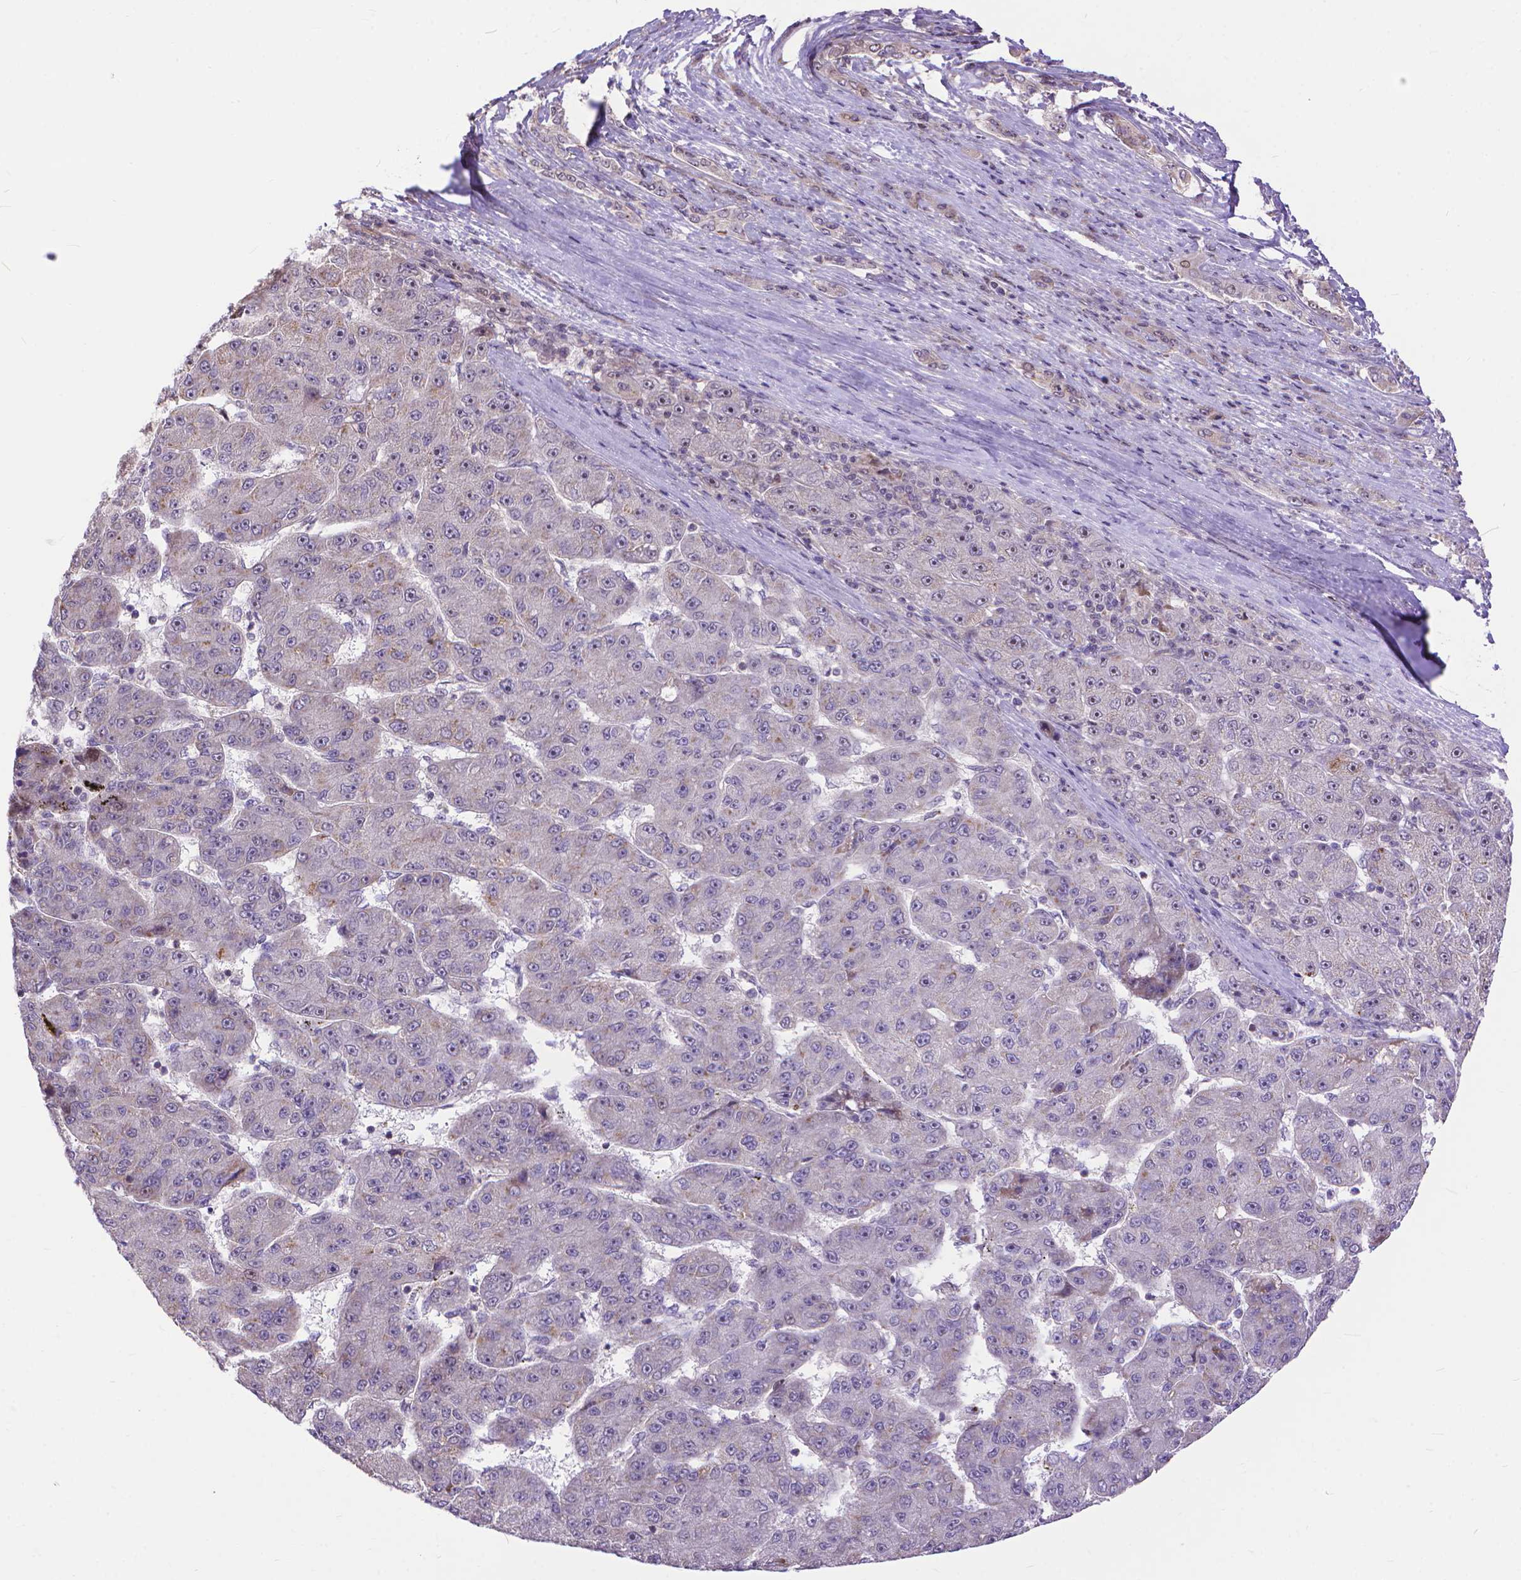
{"staining": {"intensity": "negative", "quantity": "none", "location": "none"}, "tissue": "liver cancer", "cell_type": "Tumor cells", "image_type": "cancer", "snomed": [{"axis": "morphology", "description": "Carcinoma, Hepatocellular, NOS"}, {"axis": "topography", "description": "Liver"}], "caption": "The image reveals no significant staining in tumor cells of hepatocellular carcinoma (liver).", "gene": "TMEM135", "patient": {"sex": "male", "age": 67}}